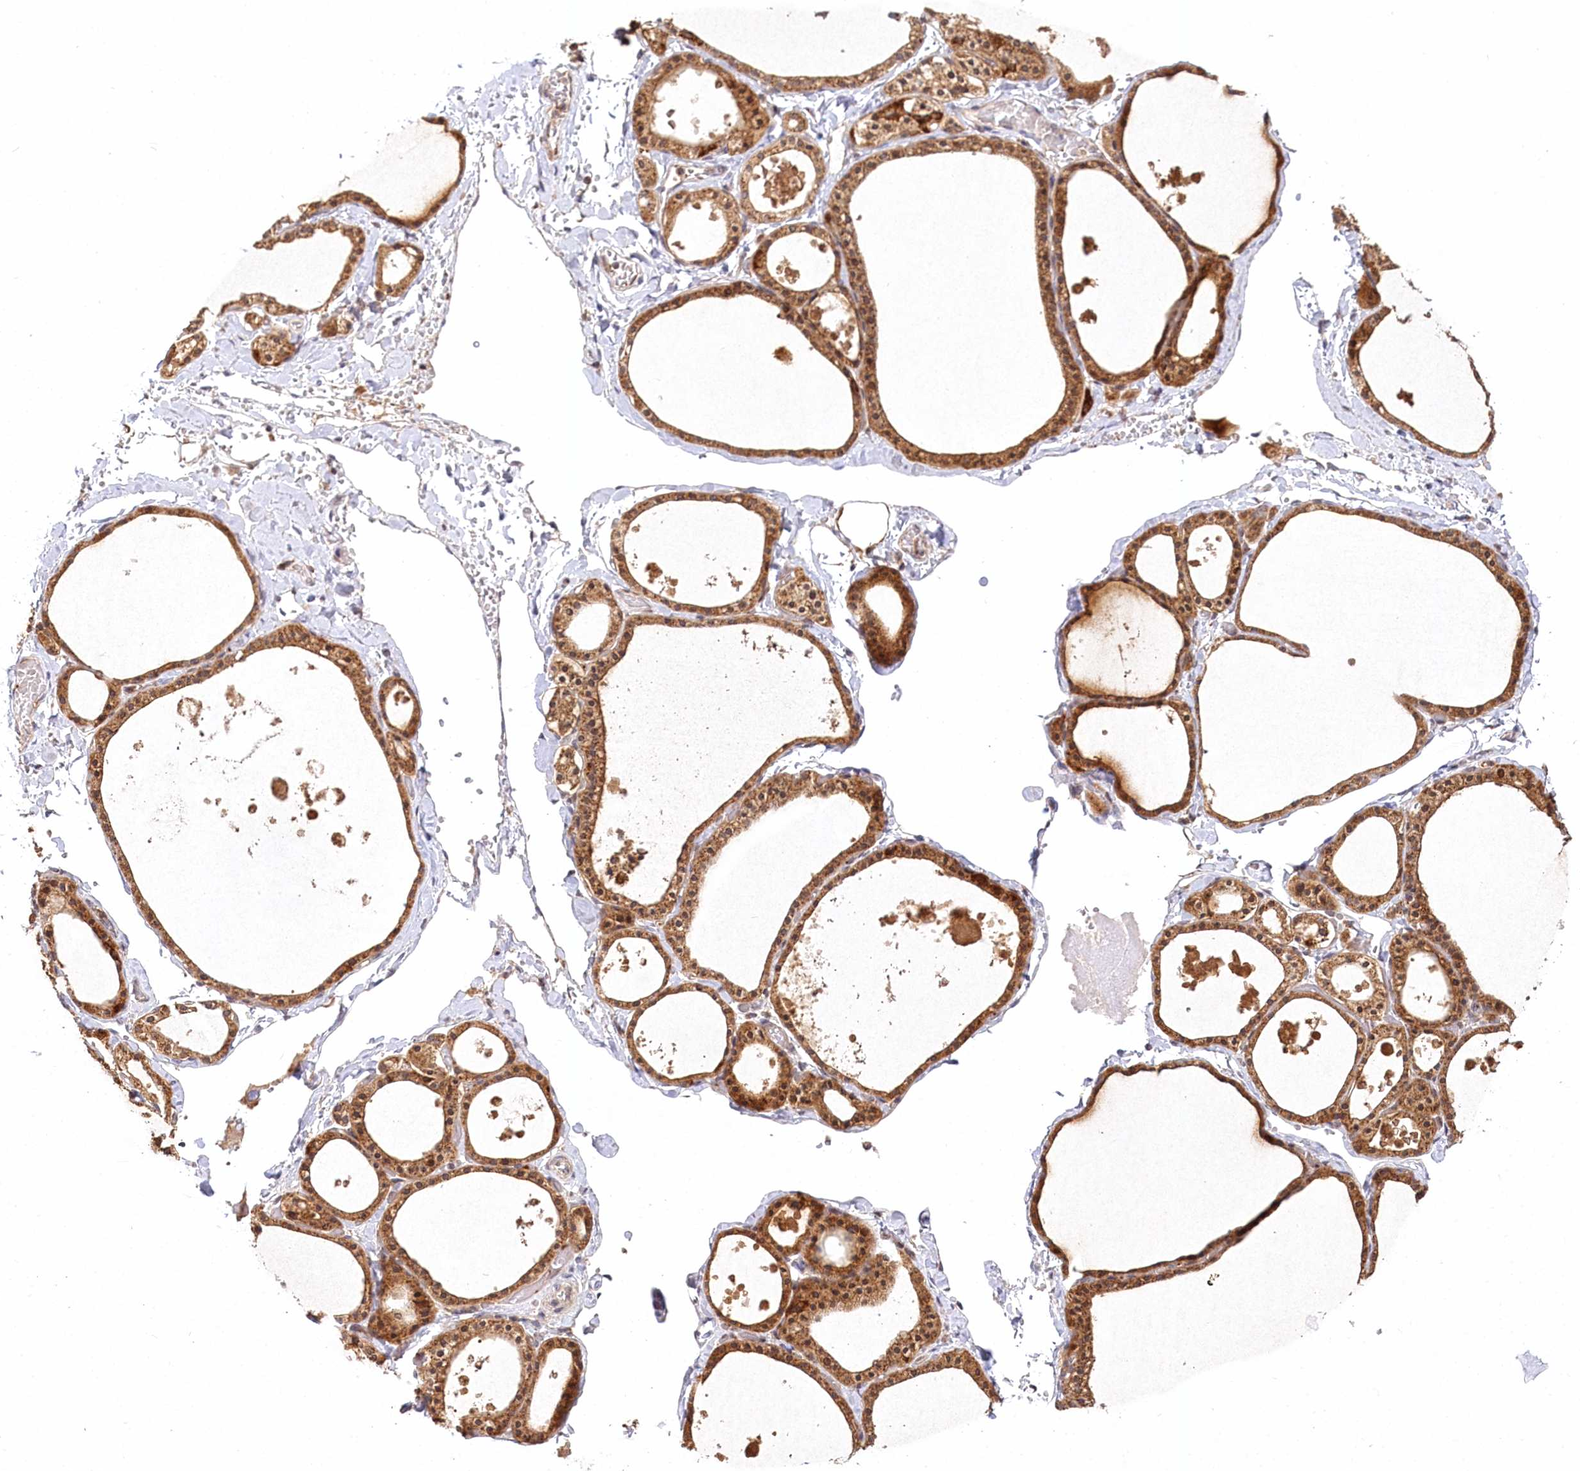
{"staining": {"intensity": "moderate", "quantity": ">75%", "location": "cytoplasmic/membranous,nuclear"}, "tissue": "thyroid gland", "cell_type": "Glandular cells", "image_type": "normal", "snomed": [{"axis": "morphology", "description": "Normal tissue, NOS"}, {"axis": "topography", "description": "Thyroid gland"}], "caption": "This is a micrograph of immunohistochemistry staining of unremarkable thyroid gland, which shows moderate expression in the cytoplasmic/membranous,nuclear of glandular cells.", "gene": "RTN4IP1", "patient": {"sex": "male", "age": 56}}